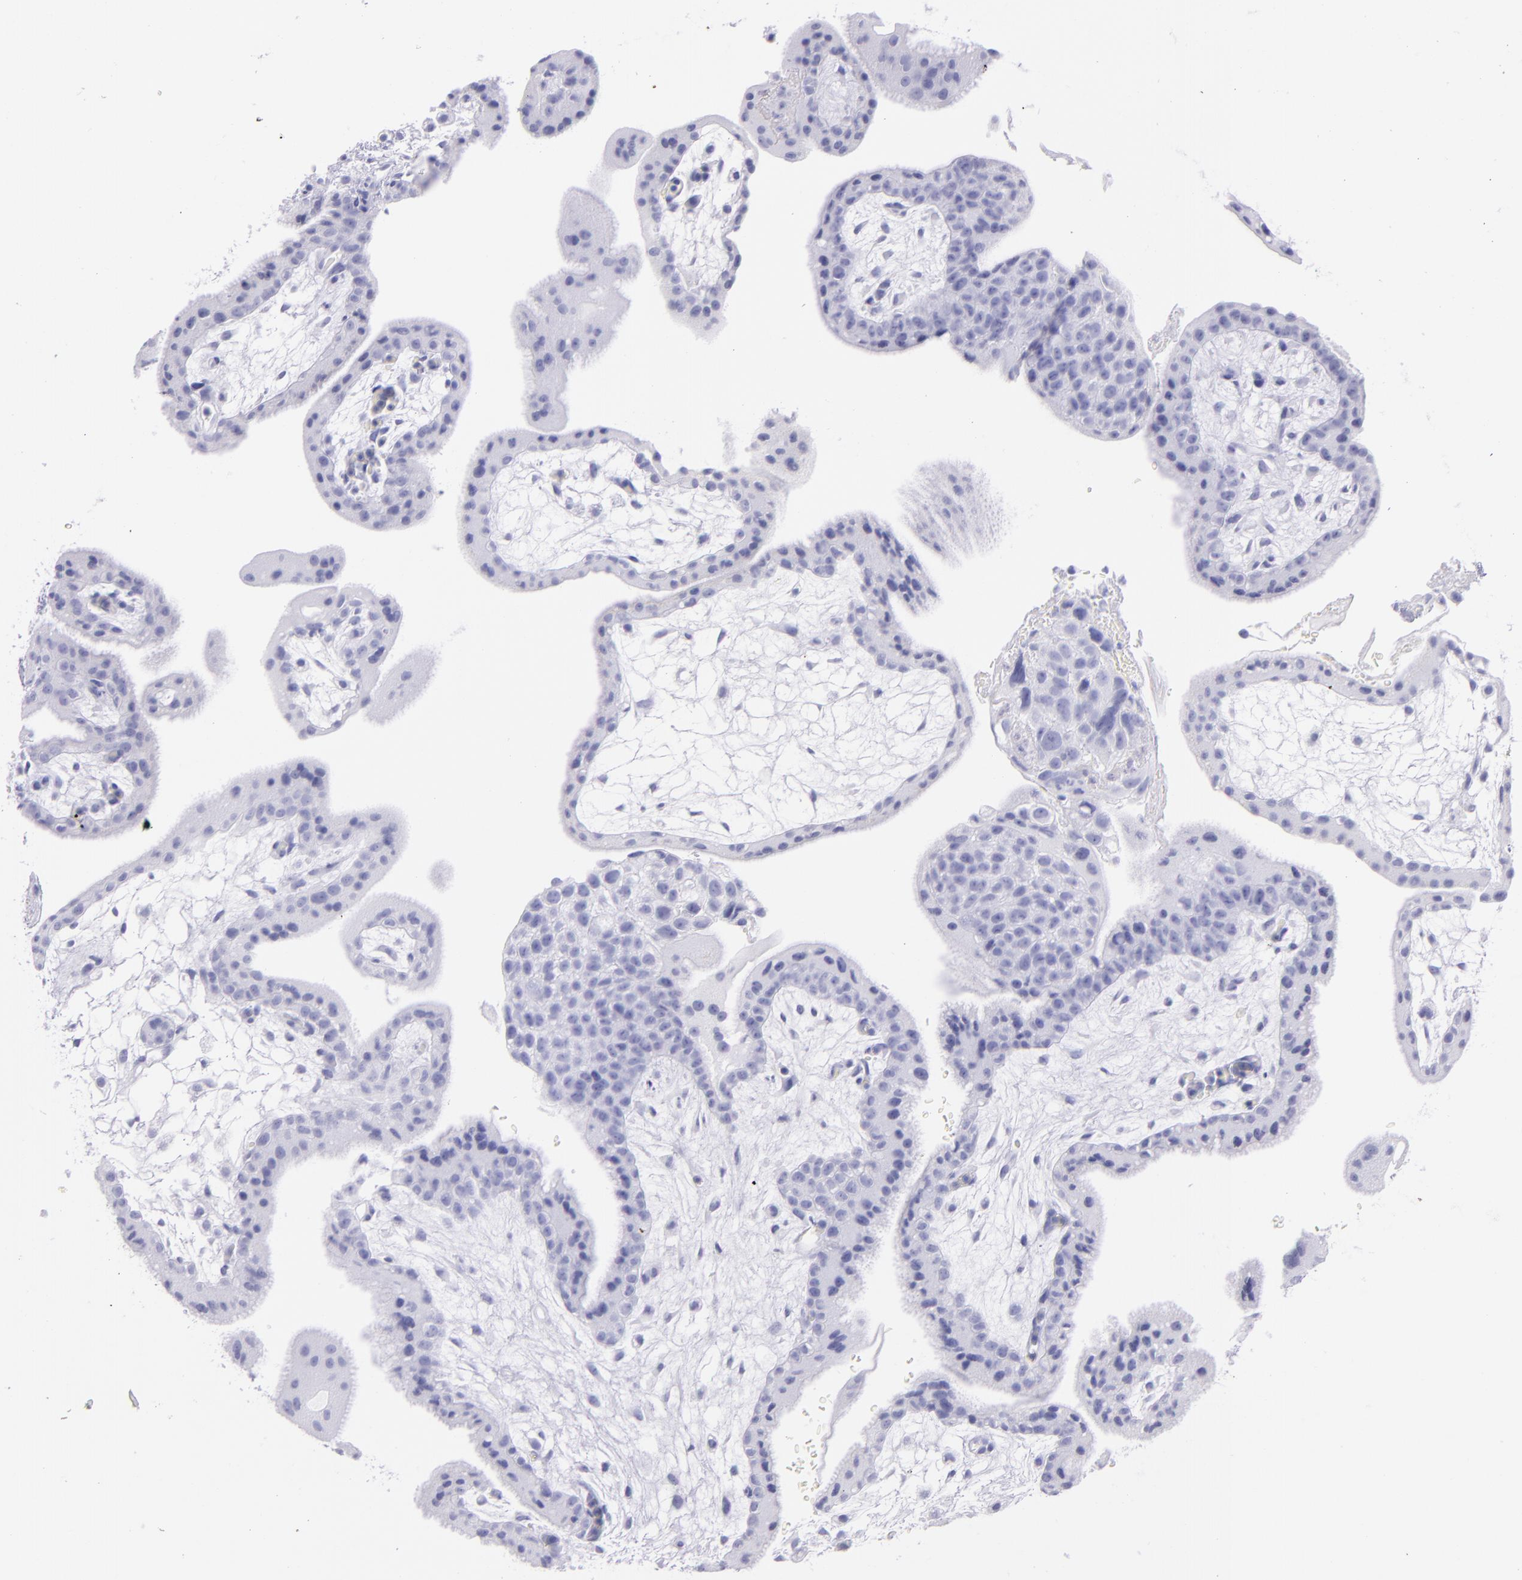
{"staining": {"intensity": "negative", "quantity": "none", "location": "none"}, "tissue": "placenta", "cell_type": "Decidual cells", "image_type": "normal", "snomed": [{"axis": "morphology", "description": "Normal tissue, NOS"}, {"axis": "topography", "description": "Placenta"}], "caption": "This is an immunohistochemistry (IHC) photomicrograph of unremarkable human placenta. There is no staining in decidual cells.", "gene": "SFTPB", "patient": {"sex": "female", "age": 35}}